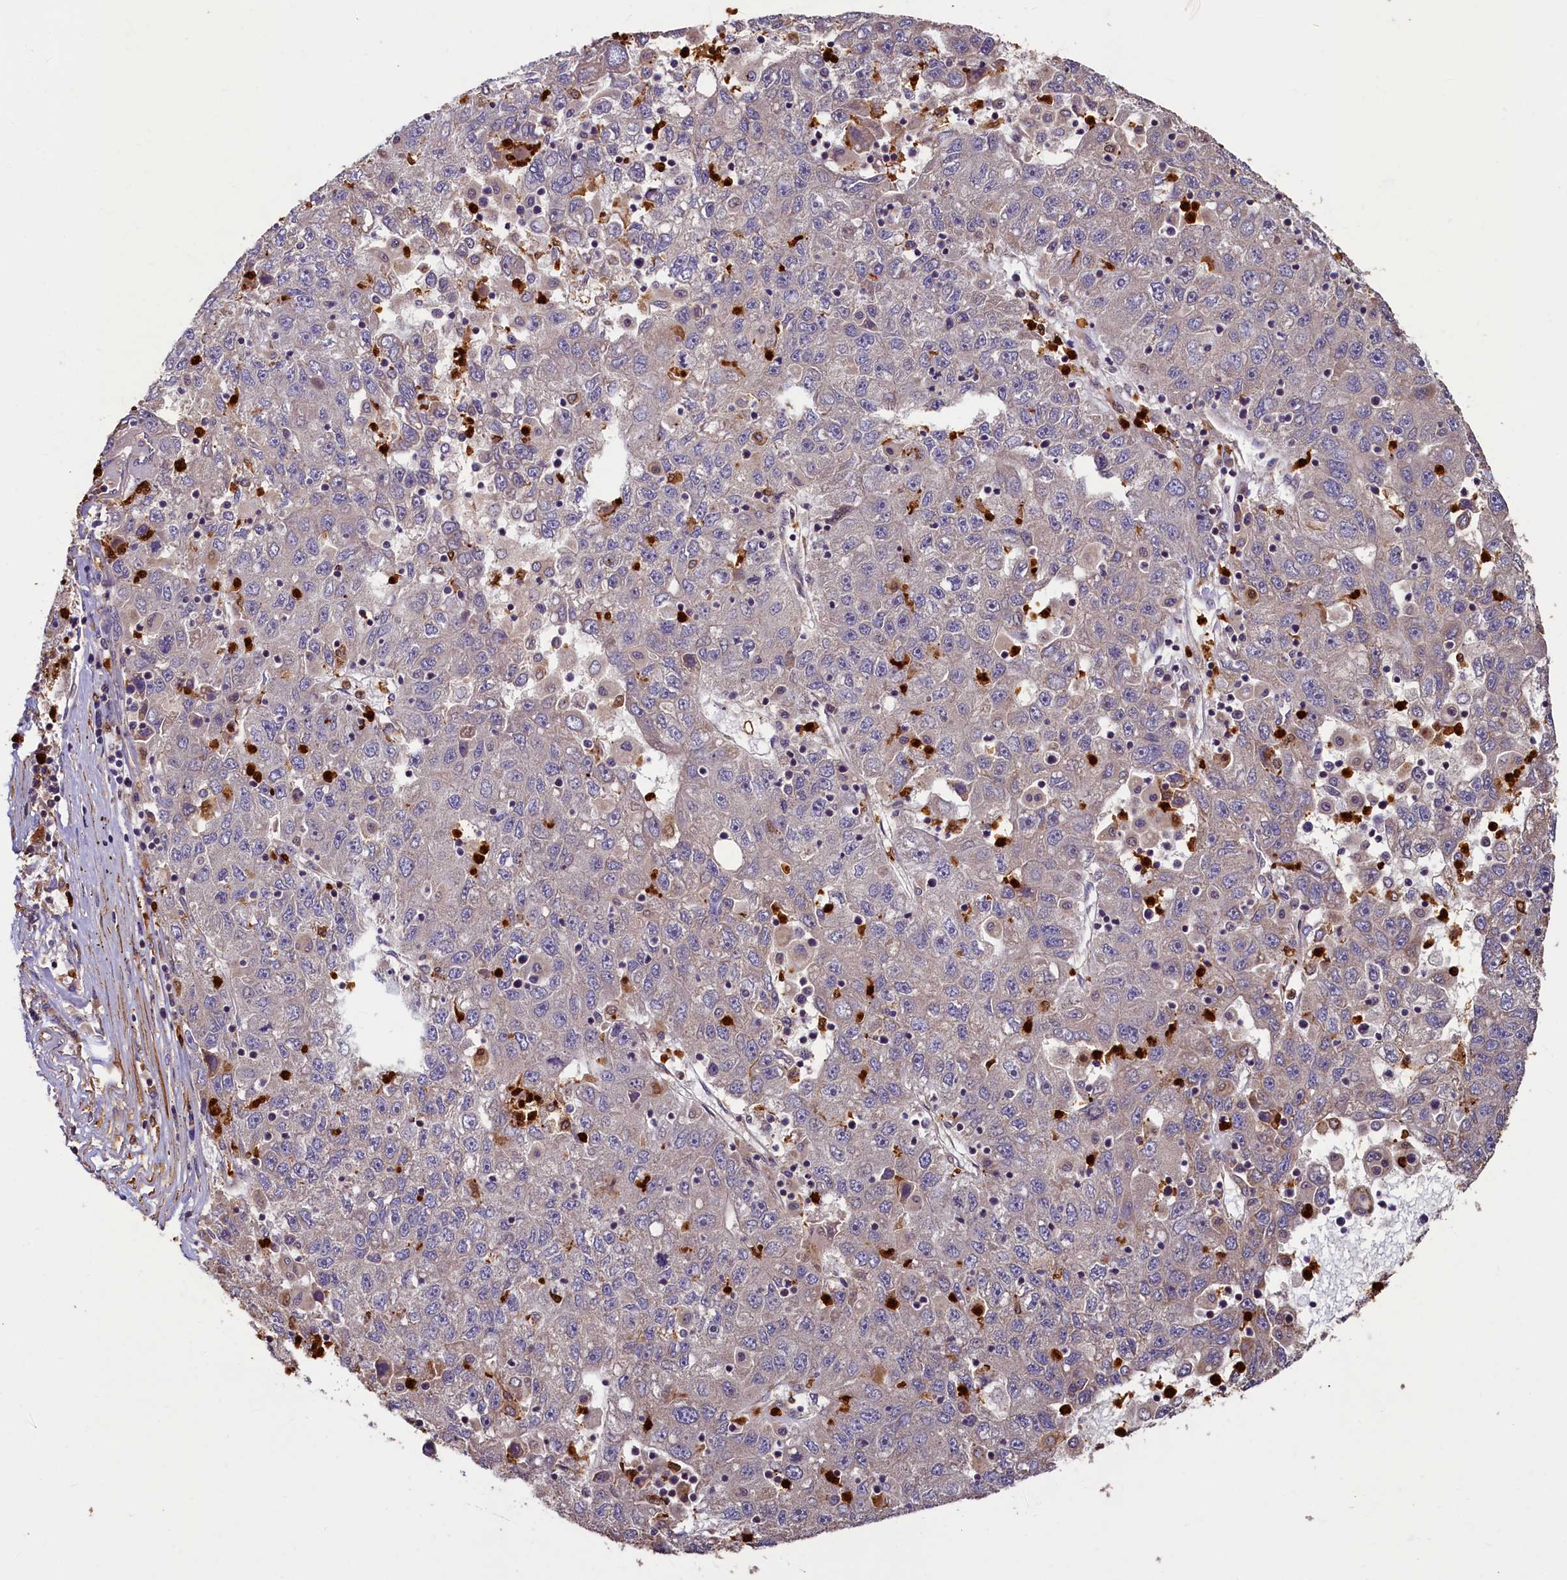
{"staining": {"intensity": "weak", "quantity": "<25%", "location": "cytoplasmic/membranous"}, "tissue": "liver cancer", "cell_type": "Tumor cells", "image_type": "cancer", "snomed": [{"axis": "morphology", "description": "Carcinoma, Hepatocellular, NOS"}, {"axis": "topography", "description": "Liver"}], "caption": "DAB immunohistochemical staining of liver cancer (hepatocellular carcinoma) displays no significant staining in tumor cells.", "gene": "CCDC102B", "patient": {"sex": "male", "age": 49}}